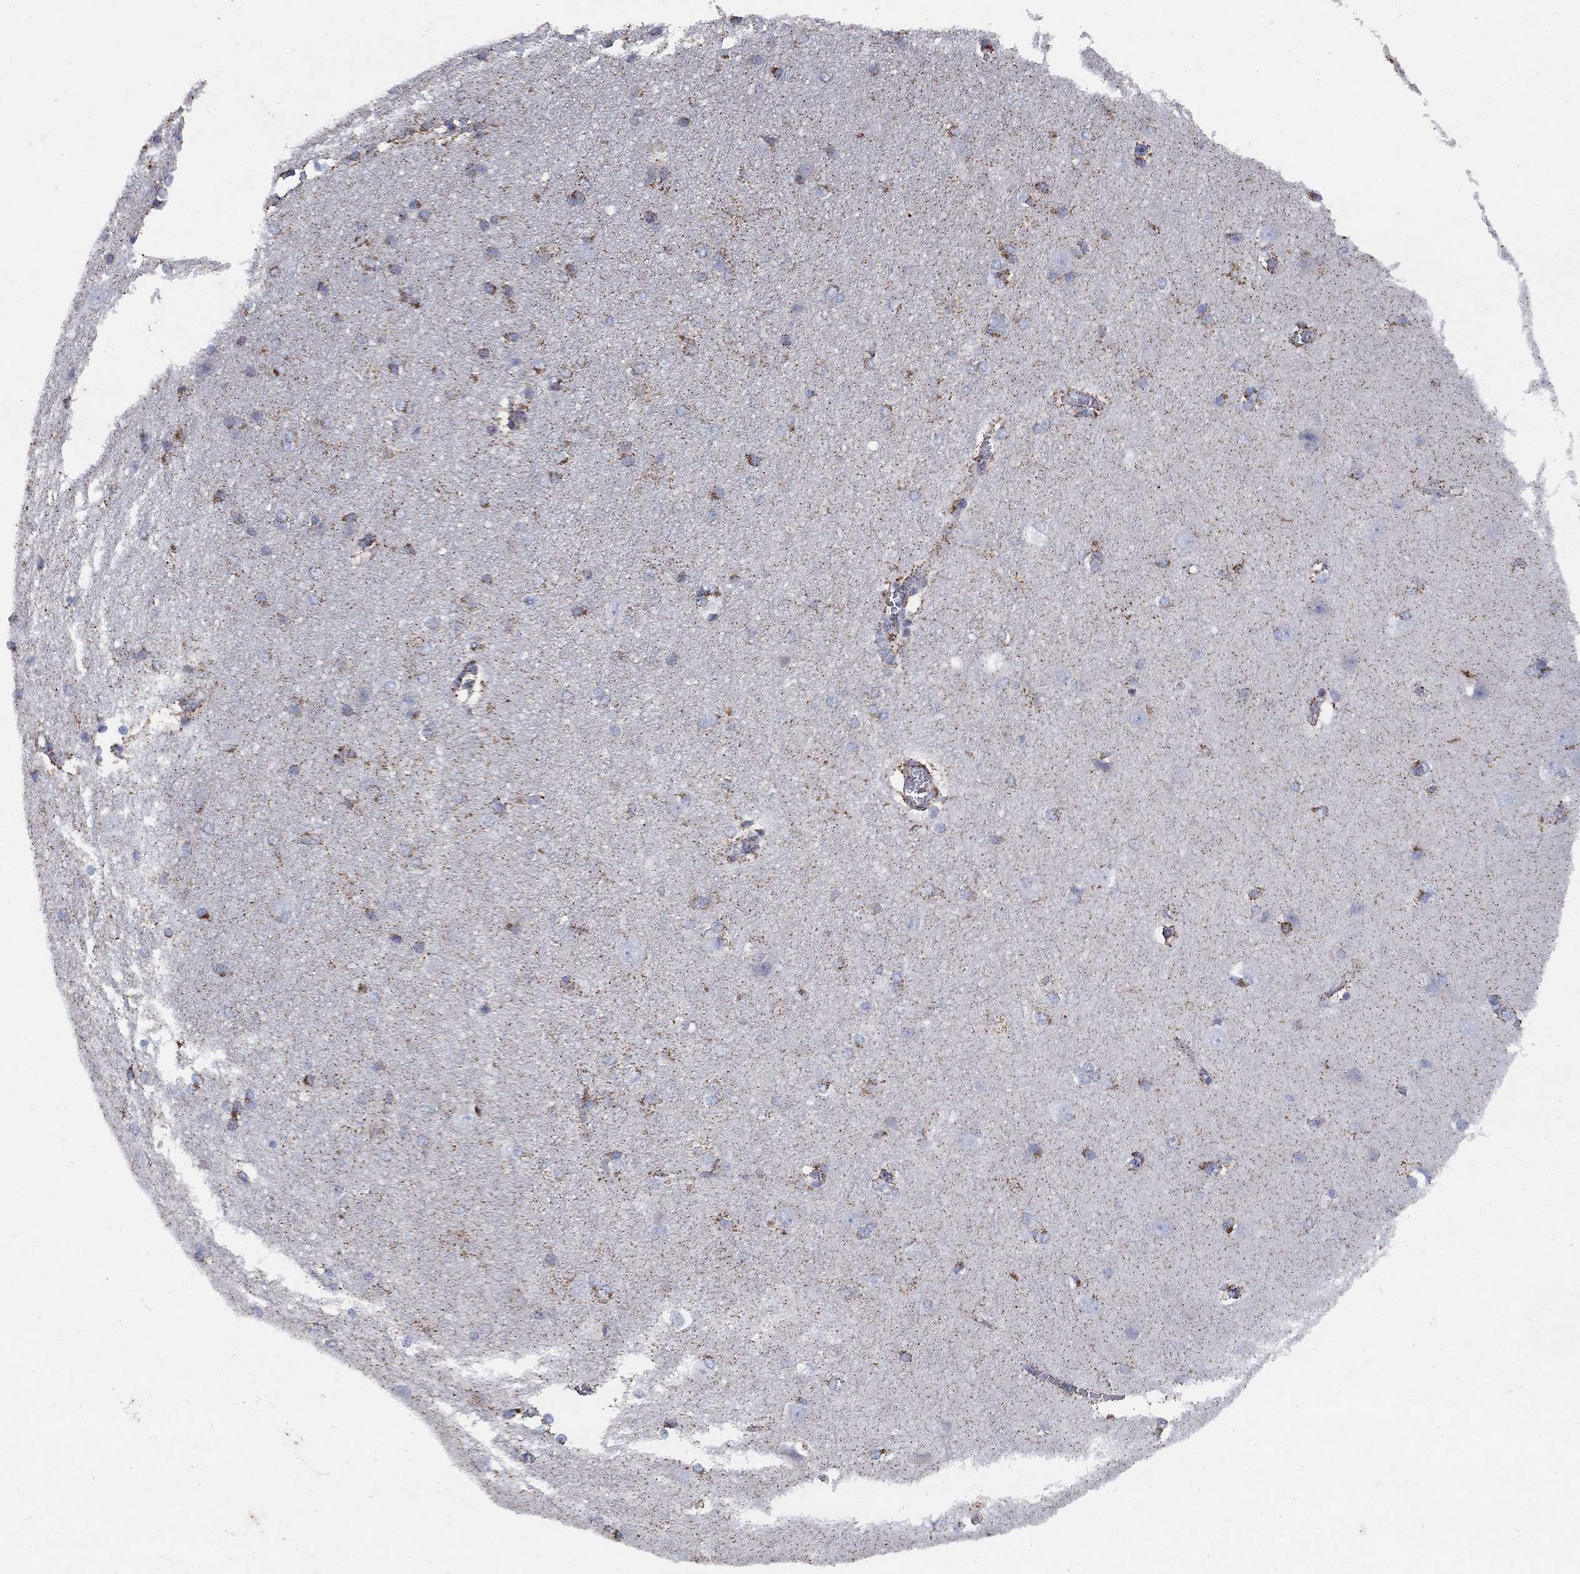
{"staining": {"intensity": "moderate", "quantity": "<25%", "location": "cytoplasmic/membranous"}, "tissue": "cerebral cortex", "cell_type": "Endothelial cells", "image_type": "normal", "snomed": [{"axis": "morphology", "description": "Normal tissue, NOS"}, {"axis": "topography", "description": "Cerebral cortex"}], "caption": "Protein expression analysis of normal human cerebral cortex reveals moderate cytoplasmic/membranous positivity in approximately <25% of endothelial cells. (Stains: DAB in brown, nuclei in blue, Microscopy: brightfield microscopy at high magnification).", "gene": "PNPLA2", "patient": {"sex": "male", "age": 37}}